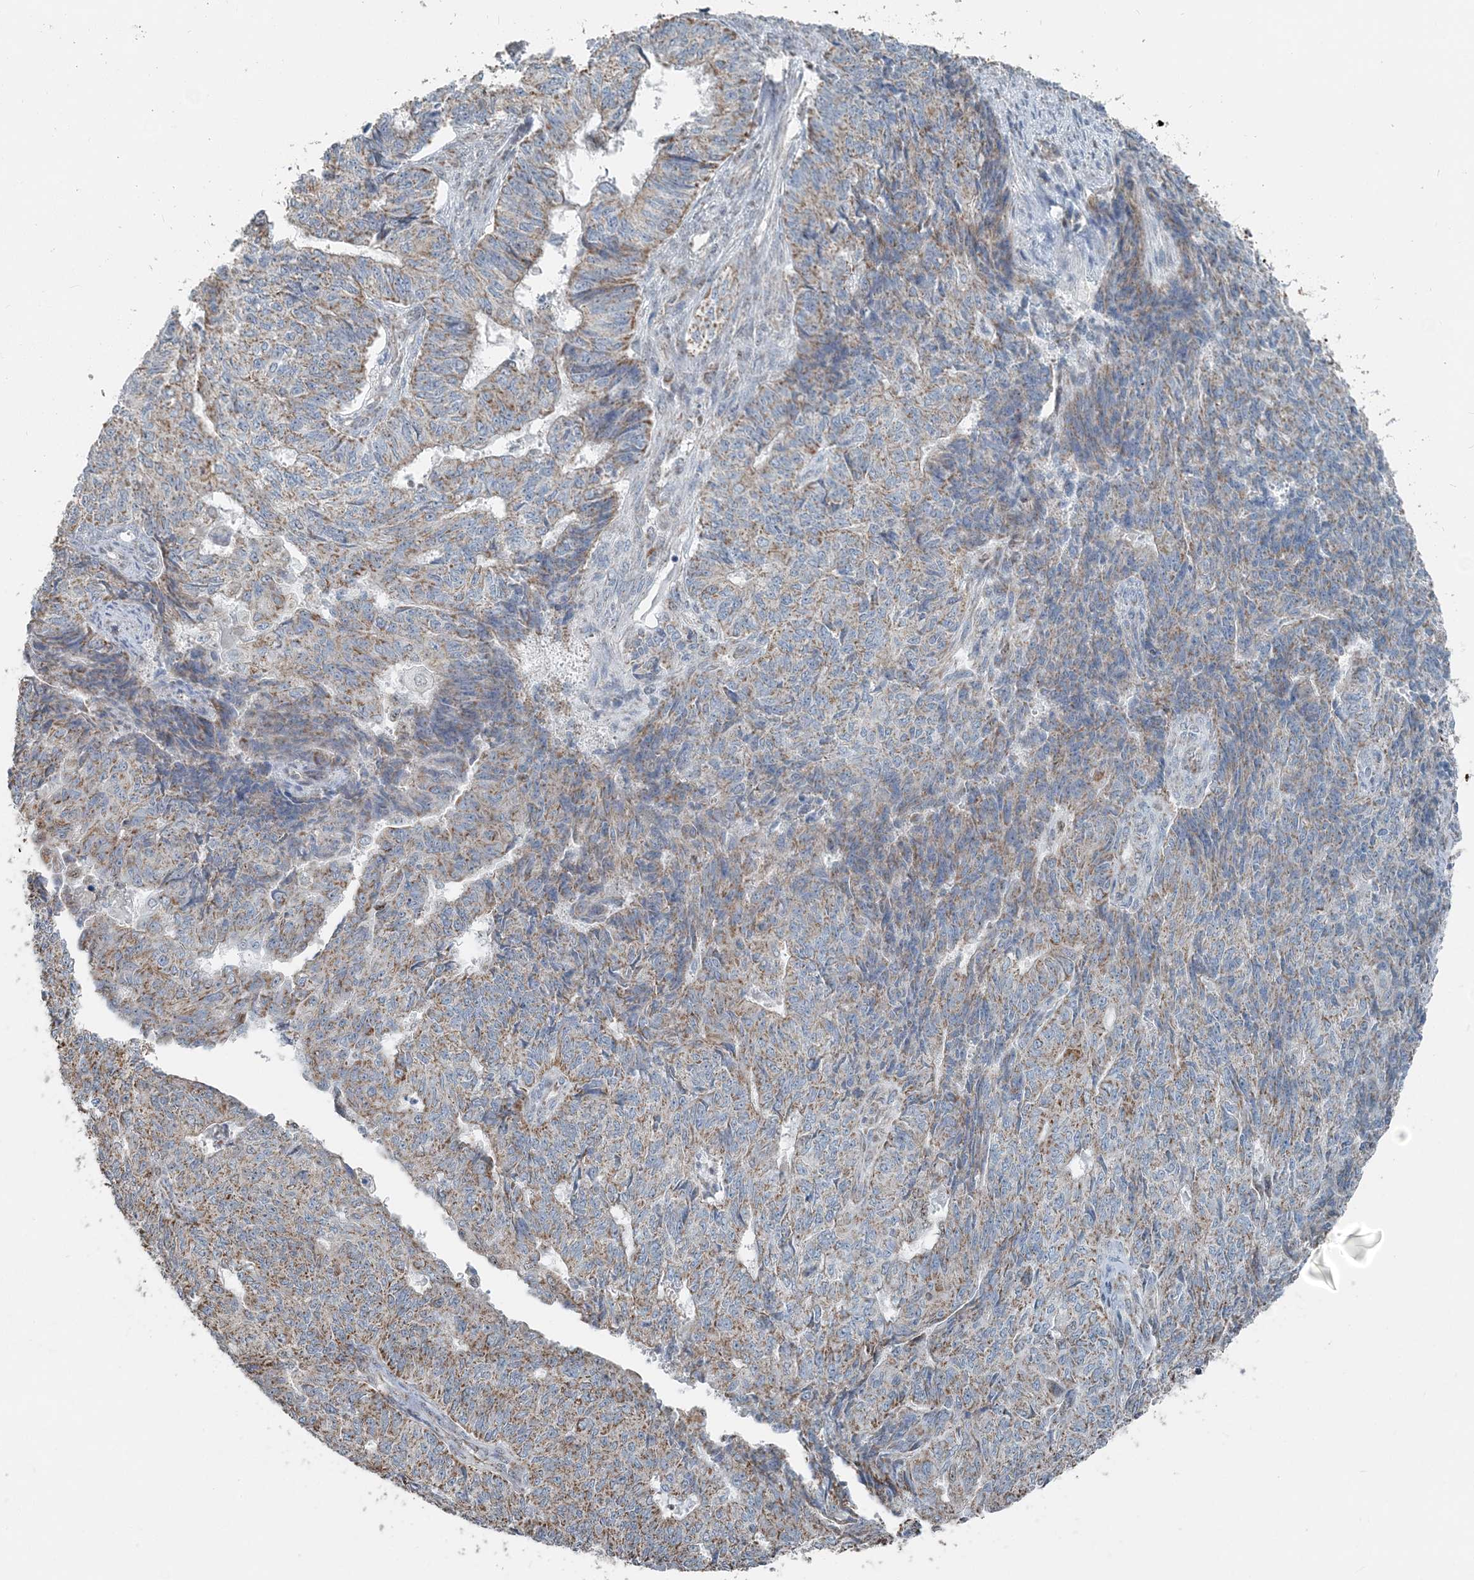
{"staining": {"intensity": "moderate", "quantity": ">75%", "location": "cytoplasmic/membranous"}, "tissue": "endometrial cancer", "cell_type": "Tumor cells", "image_type": "cancer", "snomed": [{"axis": "morphology", "description": "Adenocarcinoma, NOS"}, {"axis": "topography", "description": "Endometrium"}], "caption": "Immunohistochemical staining of human adenocarcinoma (endometrial) shows medium levels of moderate cytoplasmic/membranous expression in about >75% of tumor cells.", "gene": "SUCLG1", "patient": {"sex": "female", "age": 32}}